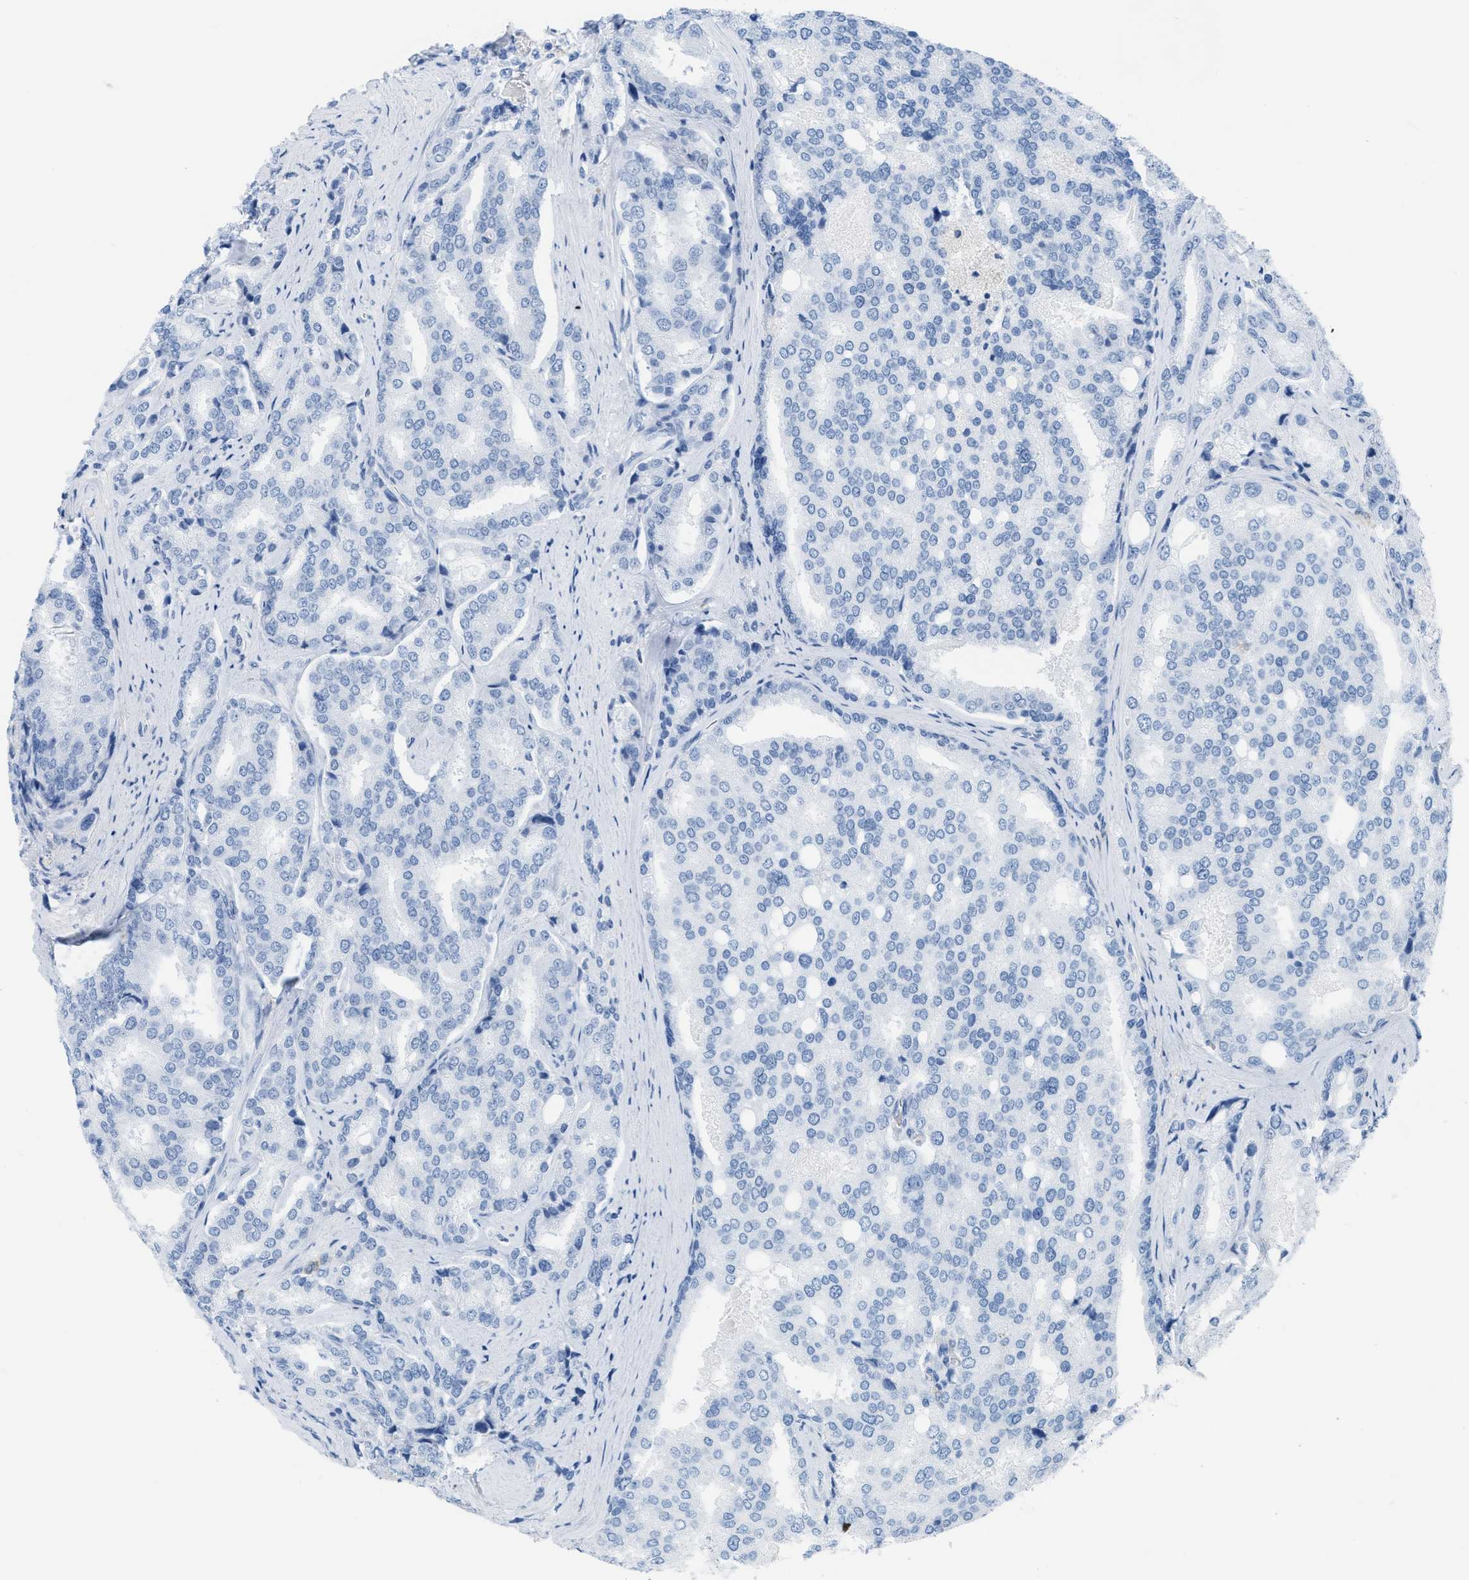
{"staining": {"intensity": "negative", "quantity": "none", "location": "none"}, "tissue": "prostate cancer", "cell_type": "Tumor cells", "image_type": "cancer", "snomed": [{"axis": "morphology", "description": "Adenocarcinoma, High grade"}, {"axis": "topography", "description": "Prostate"}], "caption": "Immunohistochemical staining of human prostate cancer (adenocarcinoma (high-grade)) reveals no significant positivity in tumor cells.", "gene": "ASGR1", "patient": {"sex": "male", "age": 50}}